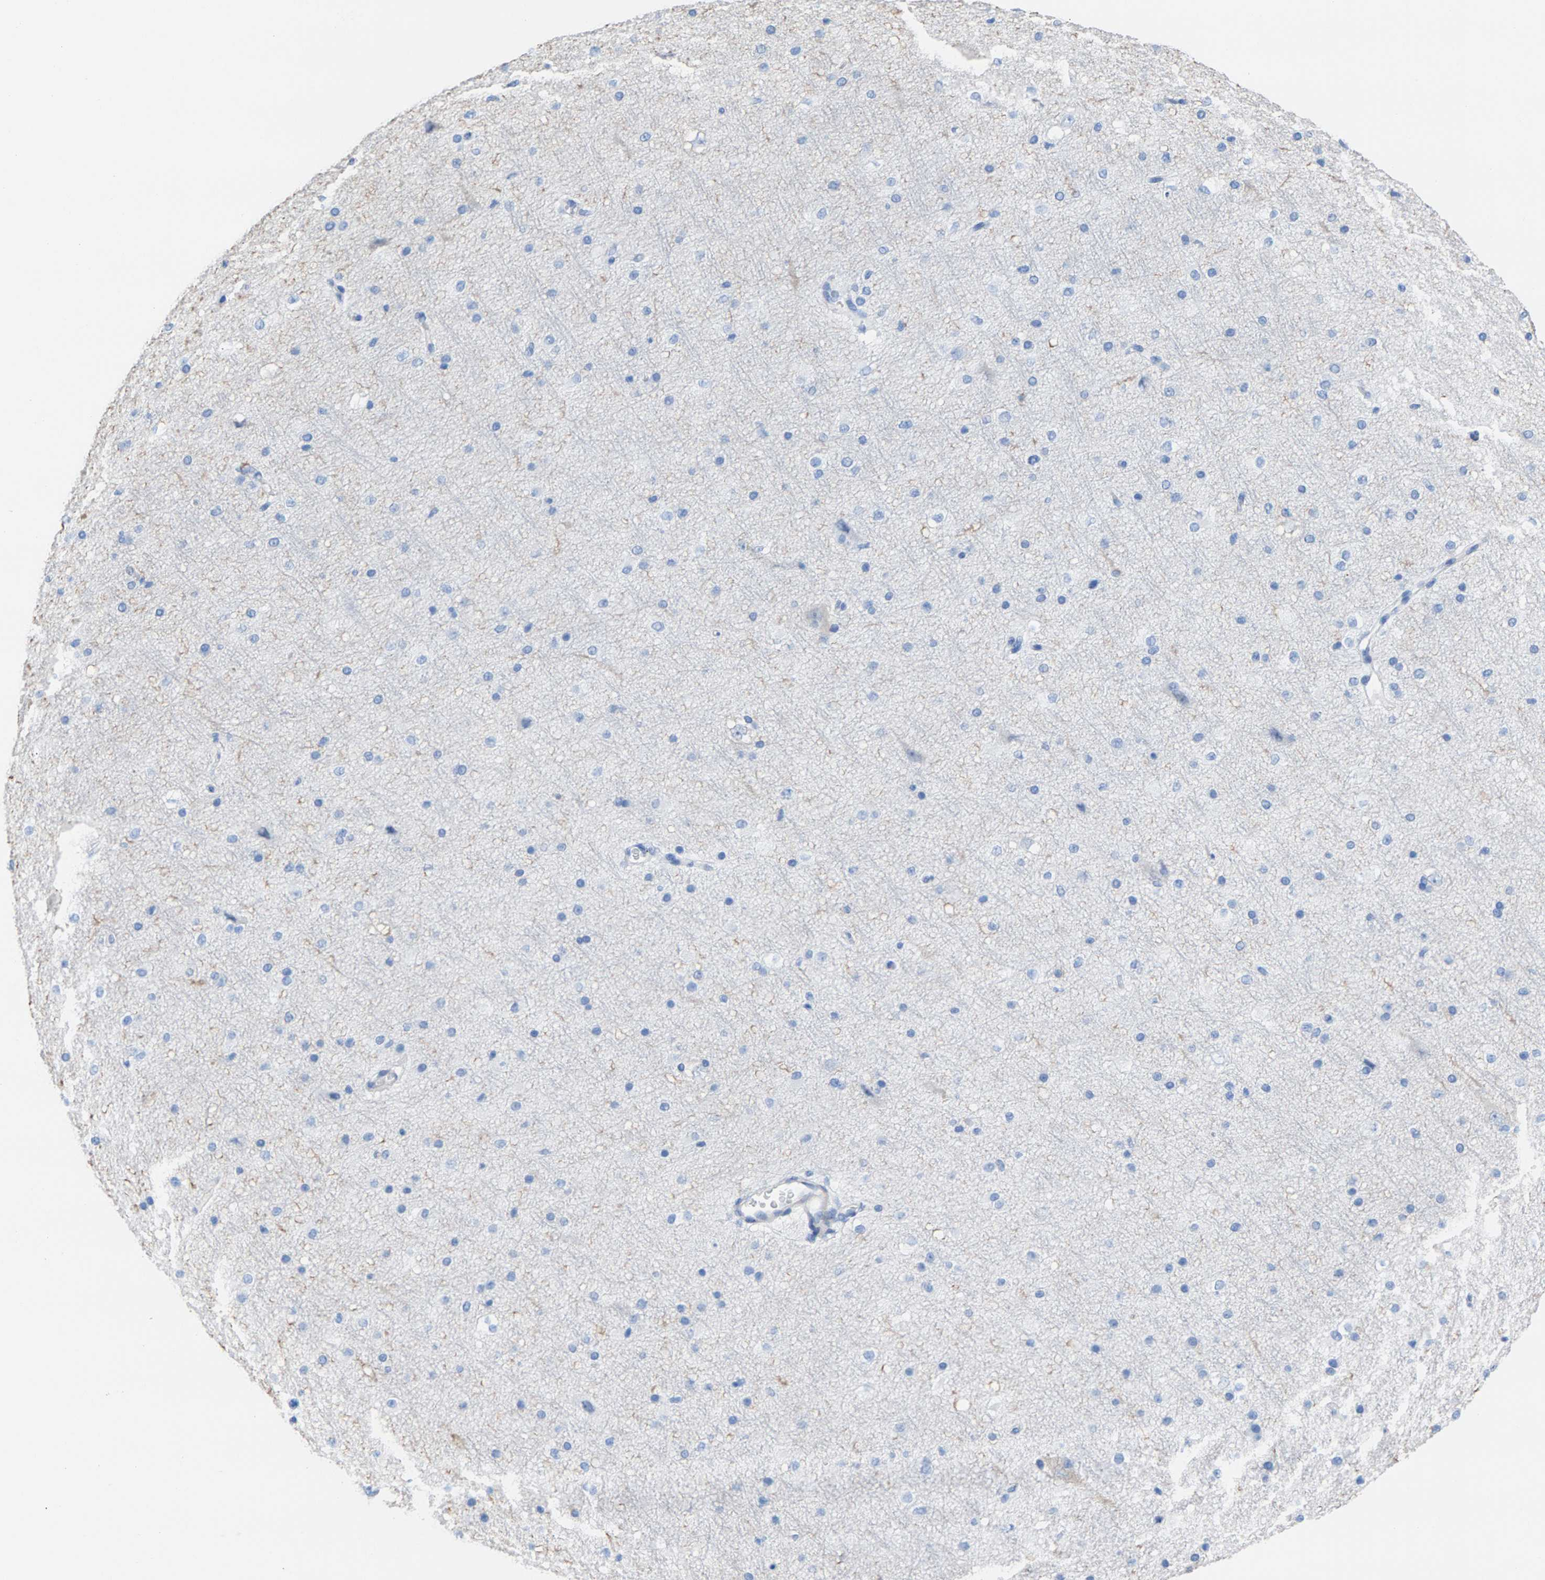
{"staining": {"intensity": "negative", "quantity": "none", "location": "none"}, "tissue": "cerebral cortex", "cell_type": "Endothelial cells", "image_type": "normal", "snomed": [{"axis": "morphology", "description": "Normal tissue, NOS"}, {"axis": "morphology", "description": "Developmental malformation"}, {"axis": "topography", "description": "Cerebral cortex"}], "caption": "The micrograph reveals no significant staining in endothelial cells of cerebral cortex. (IHC, brightfield microscopy, high magnification).", "gene": "CPA1", "patient": {"sex": "female", "age": 30}}